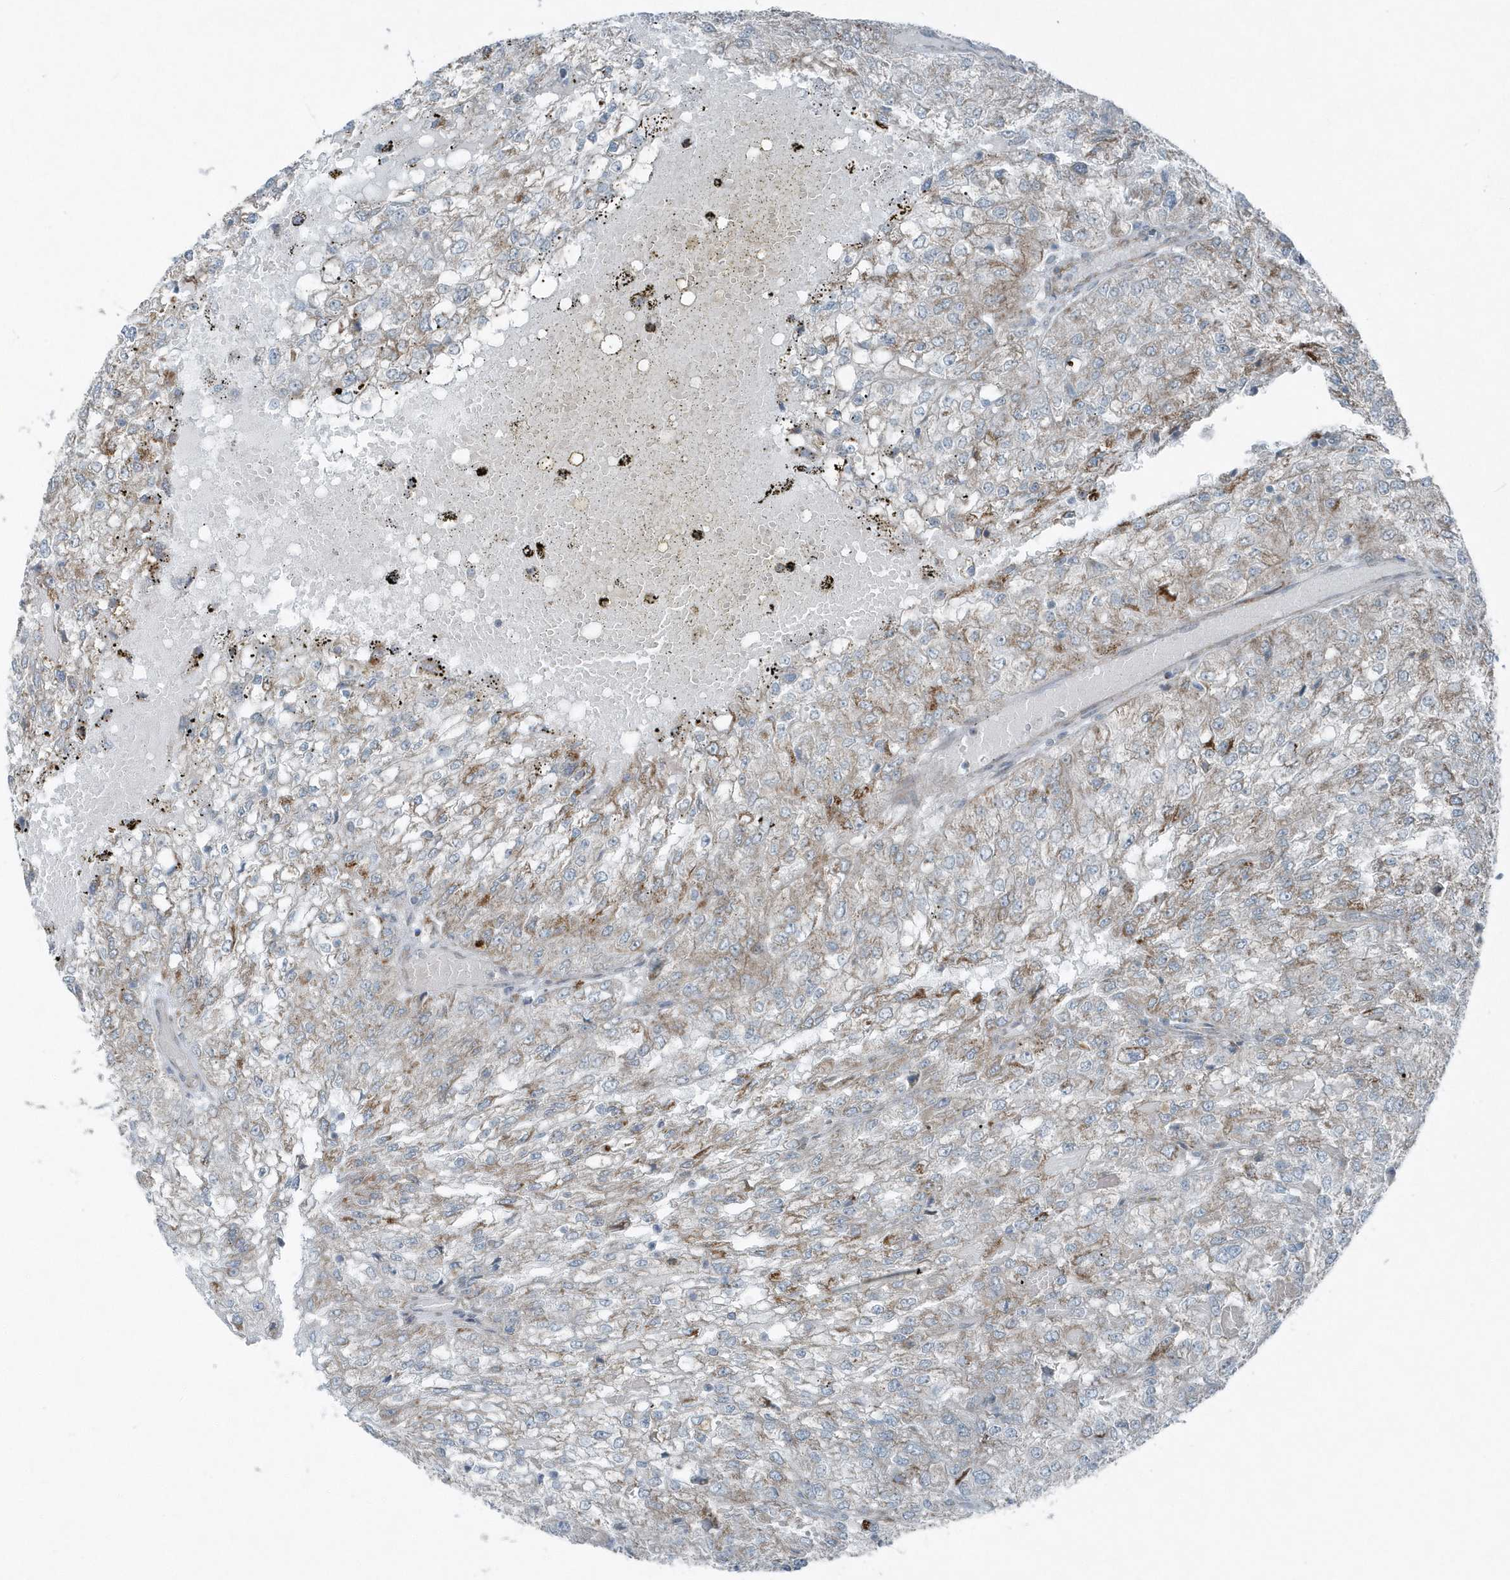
{"staining": {"intensity": "moderate", "quantity": "<25%", "location": "cytoplasmic/membranous"}, "tissue": "renal cancer", "cell_type": "Tumor cells", "image_type": "cancer", "snomed": [{"axis": "morphology", "description": "Adenocarcinoma, NOS"}, {"axis": "topography", "description": "Kidney"}], "caption": "Human adenocarcinoma (renal) stained with a brown dye reveals moderate cytoplasmic/membranous positive expression in about <25% of tumor cells.", "gene": "GCC2", "patient": {"sex": "female", "age": 54}}